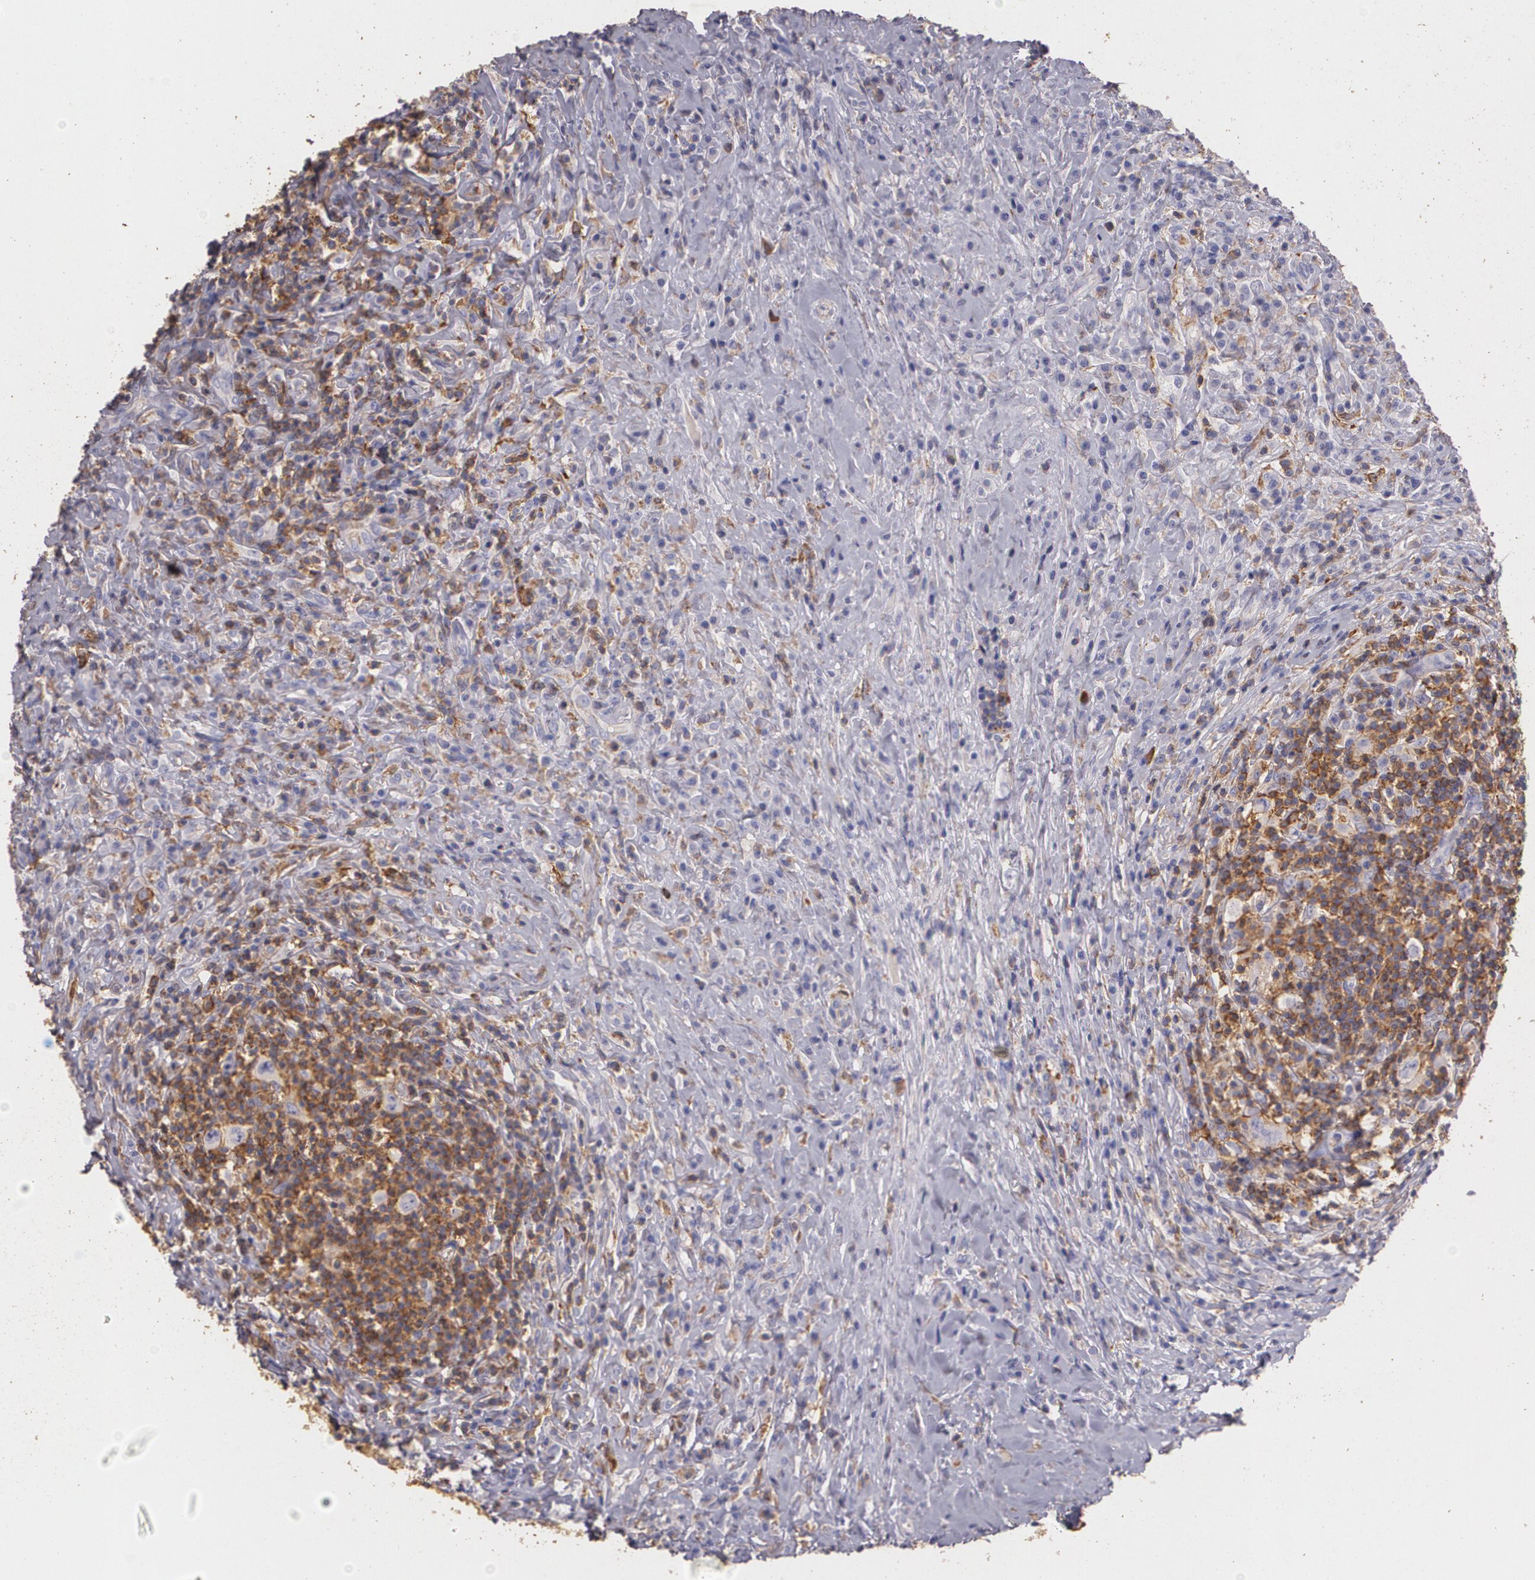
{"staining": {"intensity": "moderate", "quantity": "25%-75%", "location": "cytoplasmic/membranous"}, "tissue": "lymphoma", "cell_type": "Tumor cells", "image_type": "cancer", "snomed": [{"axis": "morphology", "description": "Hodgkin's disease, NOS"}, {"axis": "topography", "description": "Lymph node"}], "caption": "Protein analysis of lymphoma tissue demonstrates moderate cytoplasmic/membranous staining in approximately 25%-75% of tumor cells. (IHC, brightfield microscopy, high magnification).", "gene": "TGFBR1", "patient": {"sex": "female", "age": 25}}